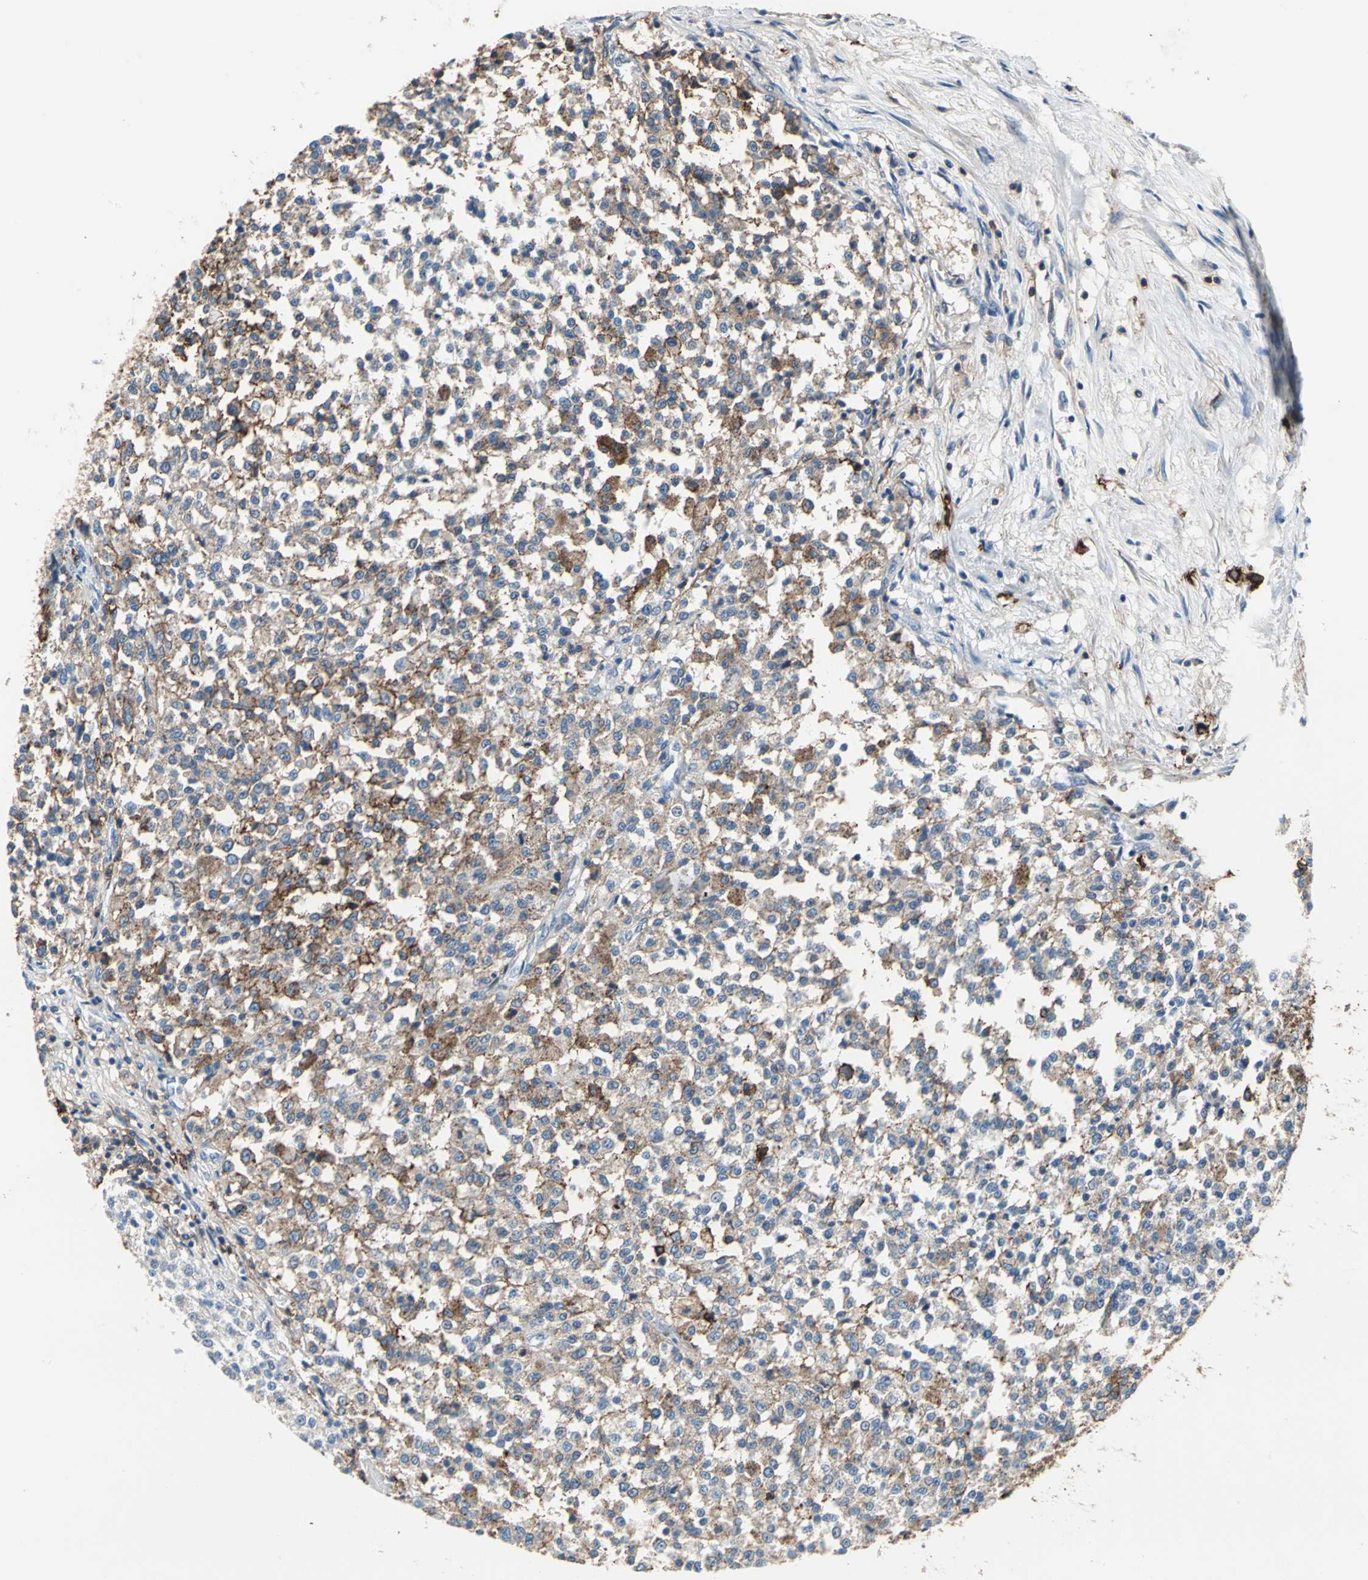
{"staining": {"intensity": "moderate", "quantity": ">75%", "location": "cytoplasmic/membranous"}, "tissue": "testis cancer", "cell_type": "Tumor cells", "image_type": "cancer", "snomed": [{"axis": "morphology", "description": "Seminoma, NOS"}, {"axis": "topography", "description": "Testis"}], "caption": "Protein staining exhibits moderate cytoplasmic/membranous staining in approximately >75% of tumor cells in seminoma (testis). (IHC, brightfield microscopy, high magnification).", "gene": "CD44", "patient": {"sex": "male", "age": 59}}